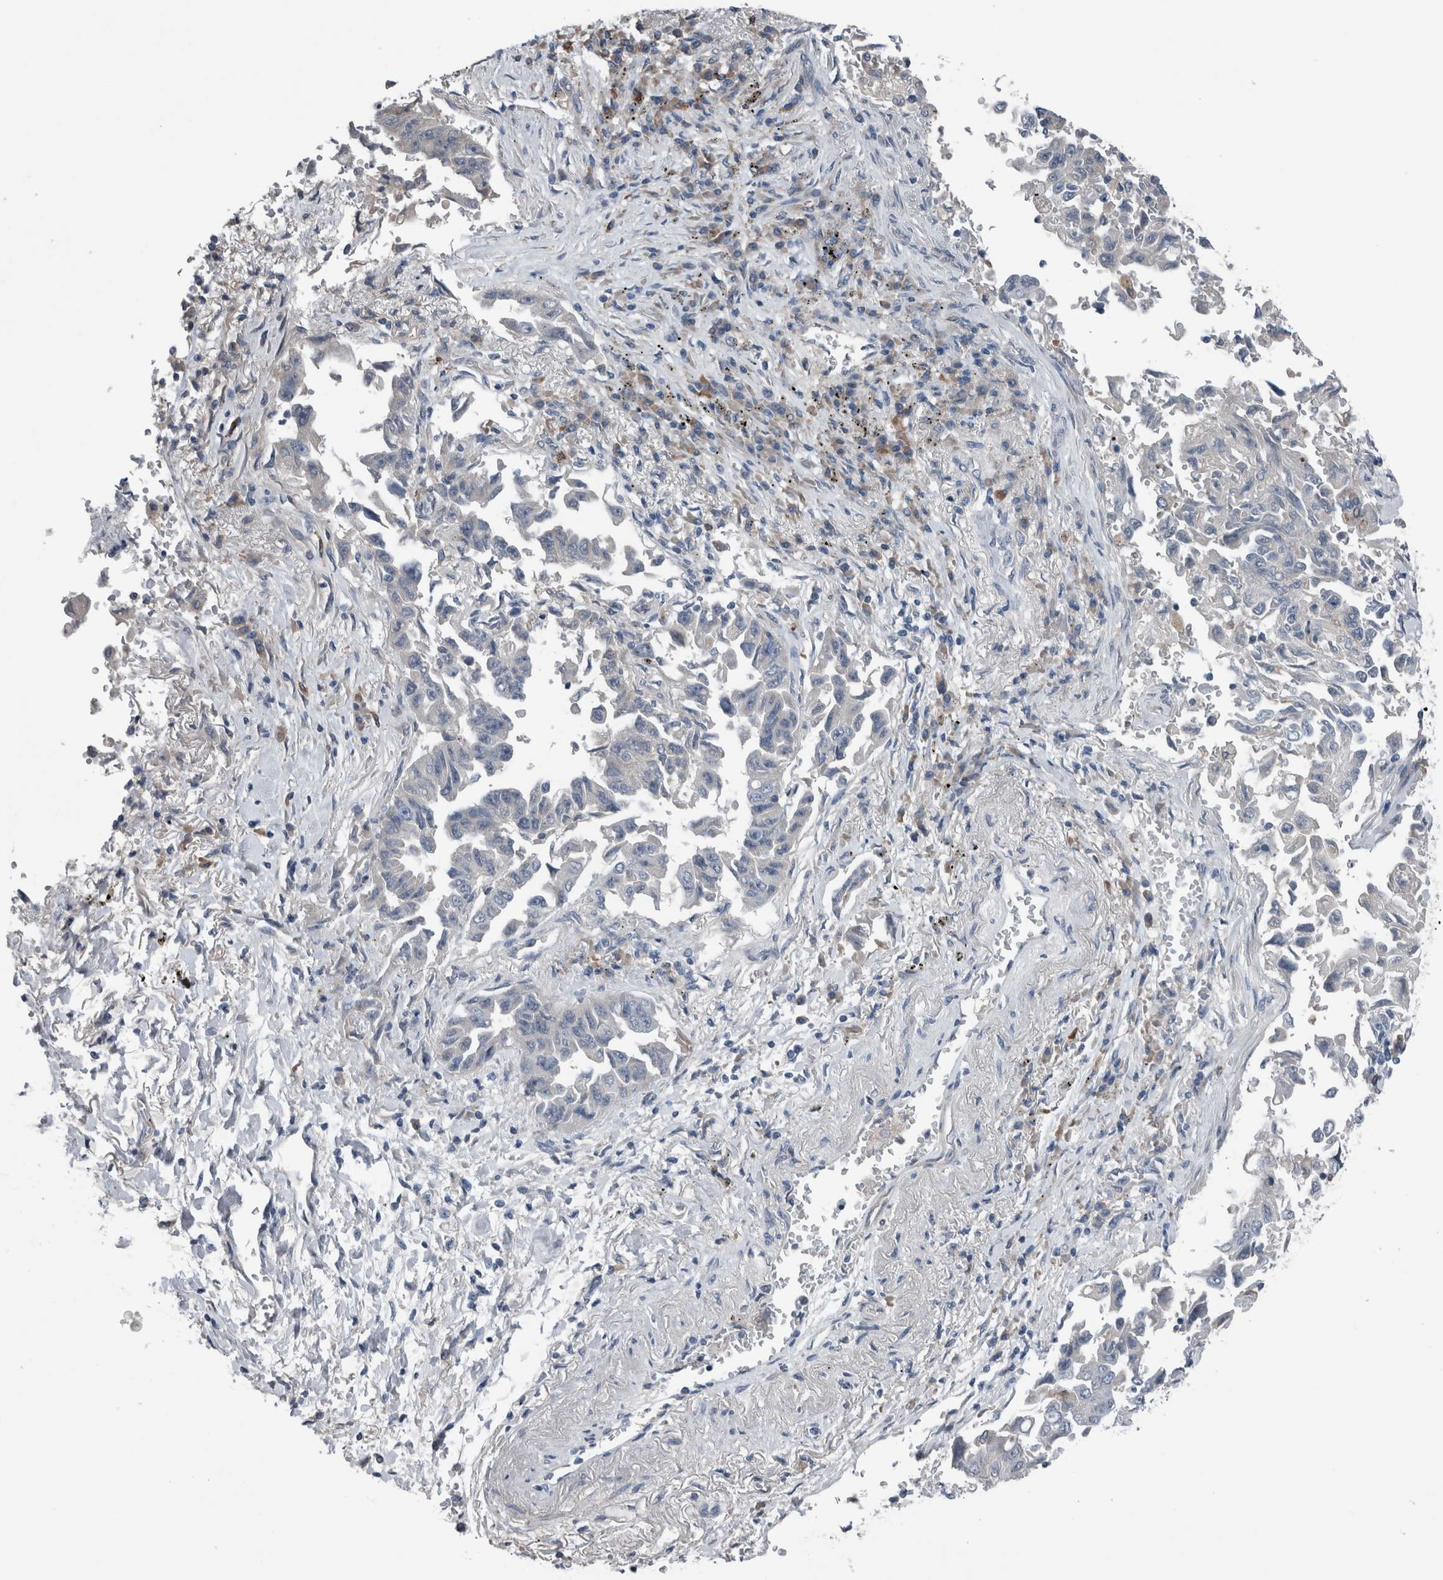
{"staining": {"intensity": "negative", "quantity": "none", "location": "none"}, "tissue": "lung cancer", "cell_type": "Tumor cells", "image_type": "cancer", "snomed": [{"axis": "morphology", "description": "Adenocarcinoma, NOS"}, {"axis": "topography", "description": "Lung"}], "caption": "The image exhibits no staining of tumor cells in adenocarcinoma (lung).", "gene": "CRNN", "patient": {"sex": "female", "age": 51}}